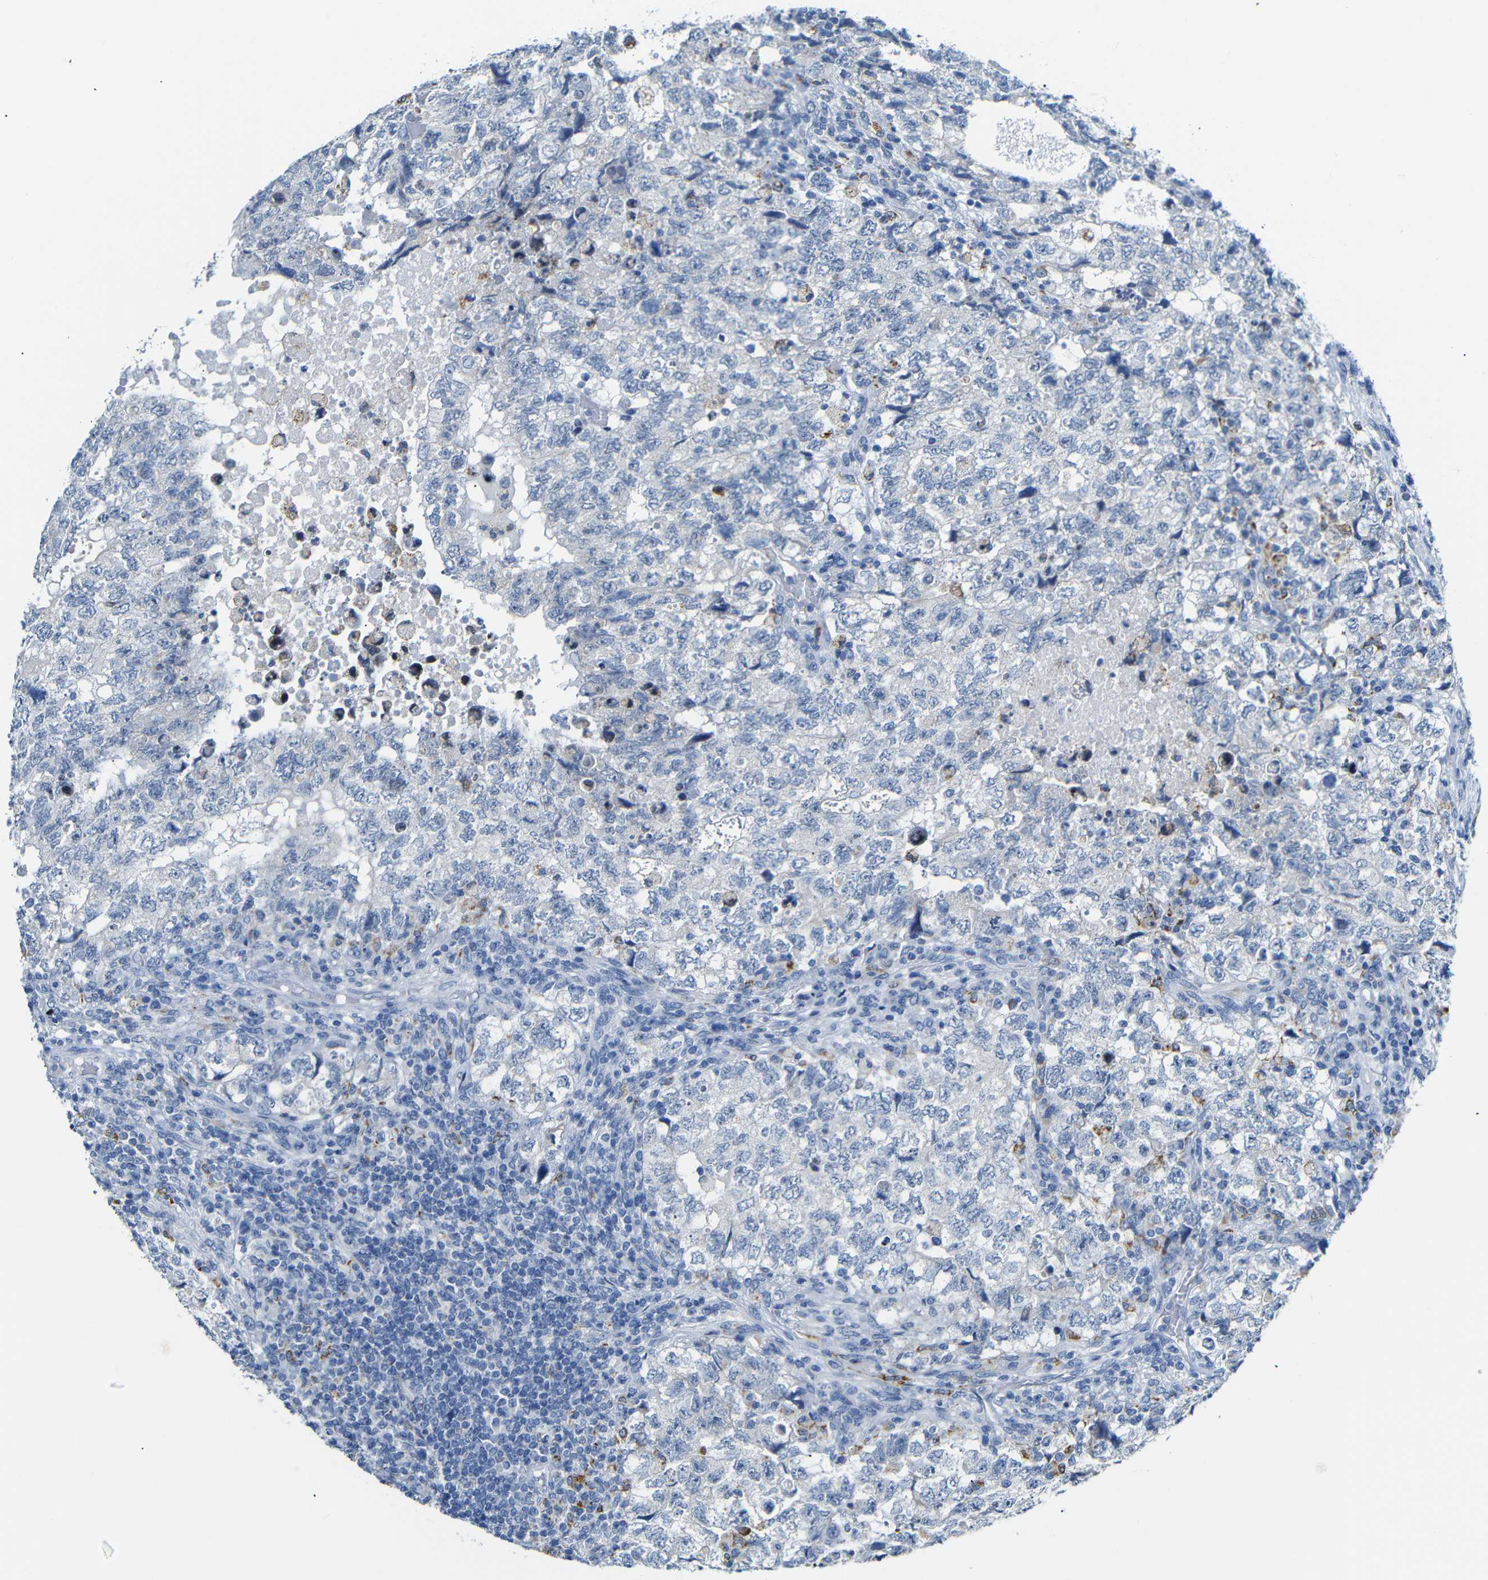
{"staining": {"intensity": "negative", "quantity": "none", "location": "none"}, "tissue": "testis cancer", "cell_type": "Tumor cells", "image_type": "cancer", "snomed": [{"axis": "morphology", "description": "Carcinoma, Embryonal, NOS"}, {"axis": "topography", "description": "Testis"}], "caption": "Immunohistochemistry histopathology image of testis embryonal carcinoma stained for a protein (brown), which exhibits no staining in tumor cells.", "gene": "C15orf48", "patient": {"sex": "male", "age": 36}}